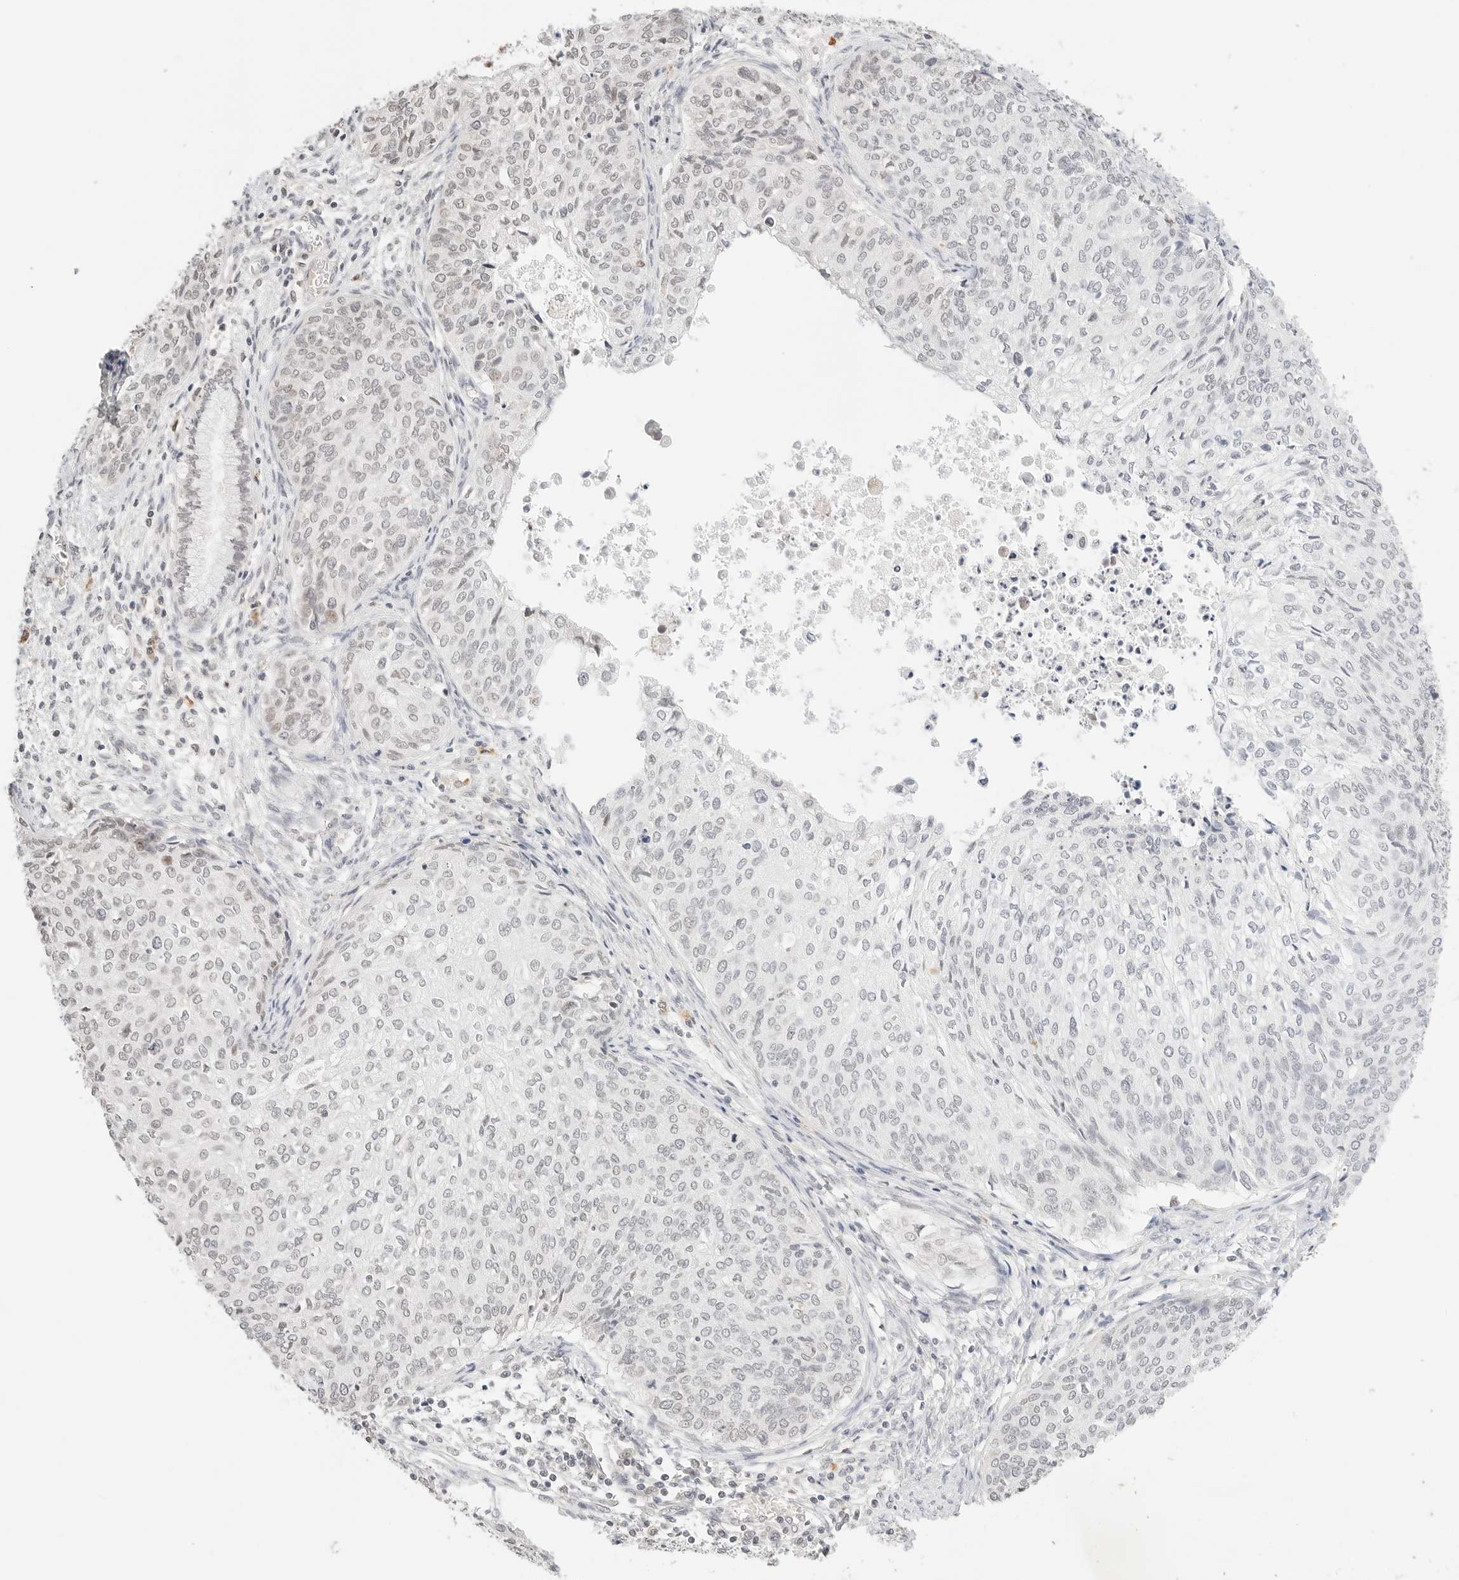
{"staining": {"intensity": "weak", "quantity": "<25%", "location": "nuclear"}, "tissue": "cervical cancer", "cell_type": "Tumor cells", "image_type": "cancer", "snomed": [{"axis": "morphology", "description": "Squamous cell carcinoma, NOS"}, {"axis": "topography", "description": "Cervix"}], "caption": "Immunohistochemistry of cervical squamous cell carcinoma shows no staining in tumor cells. (DAB (3,3'-diaminobenzidine) immunohistochemistry, high magnification).", "gene": "RPS6KL1", "patient": {"sex": "female", "age": 37}}